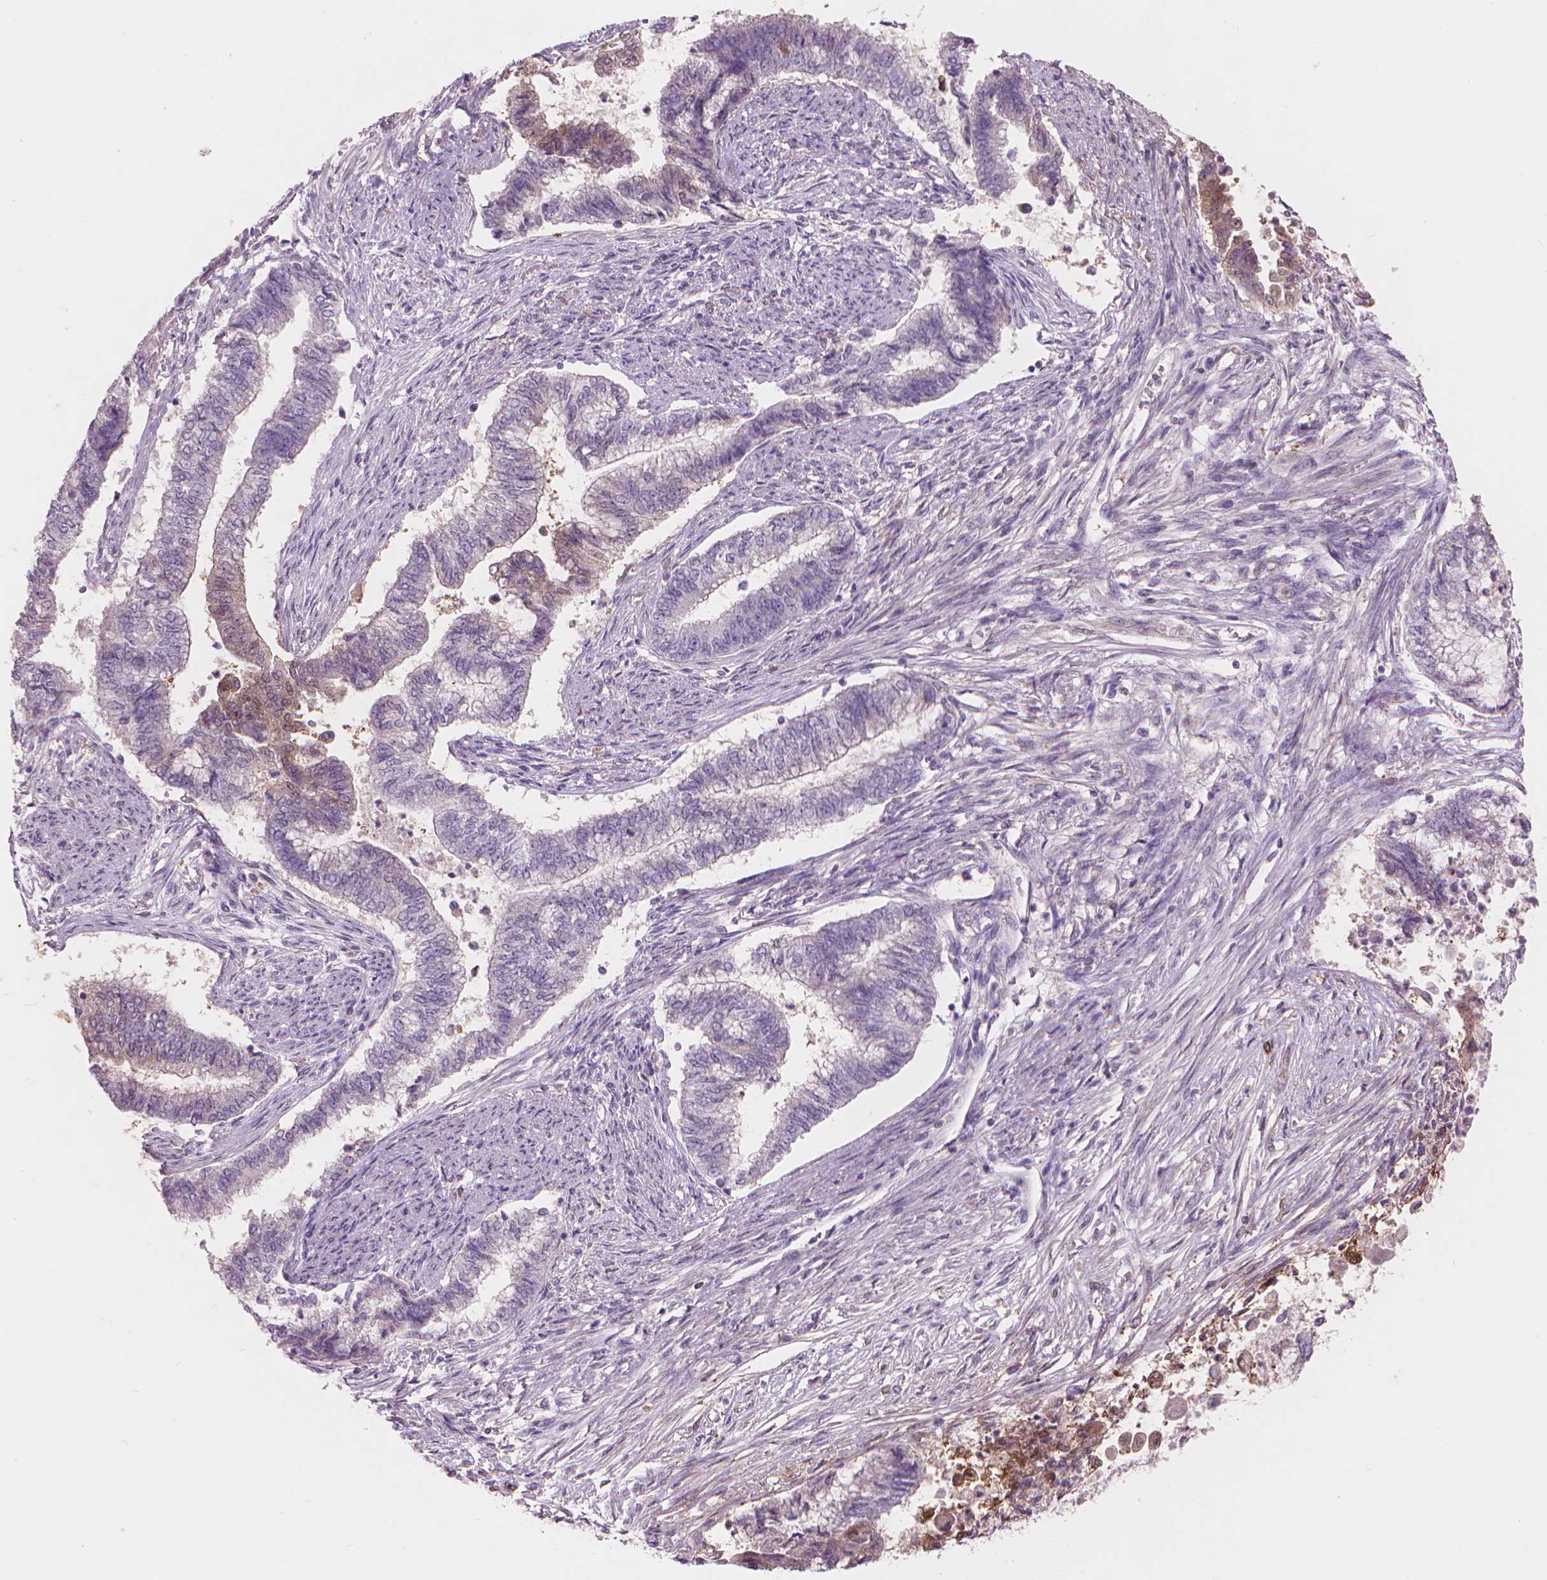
{"staining": {"intensity": "negative", "quantity": "none", "location": "none"}, "tissue": "endometrial cancer", "cell_type": "Tumor cells", "image_type": "cancer", "snomed": [{"axis": "morphology", "description": "Adenocarcinoma, NOS"}, {"axis": "topography", "description": "Endometrium"}], "caption": "The IHC micrograph has no significant expression in tumor cells of endometrial adenocarcinoma tissue.", "gene": "ENO2", "patient": {"sex": "female", "age": 65}}